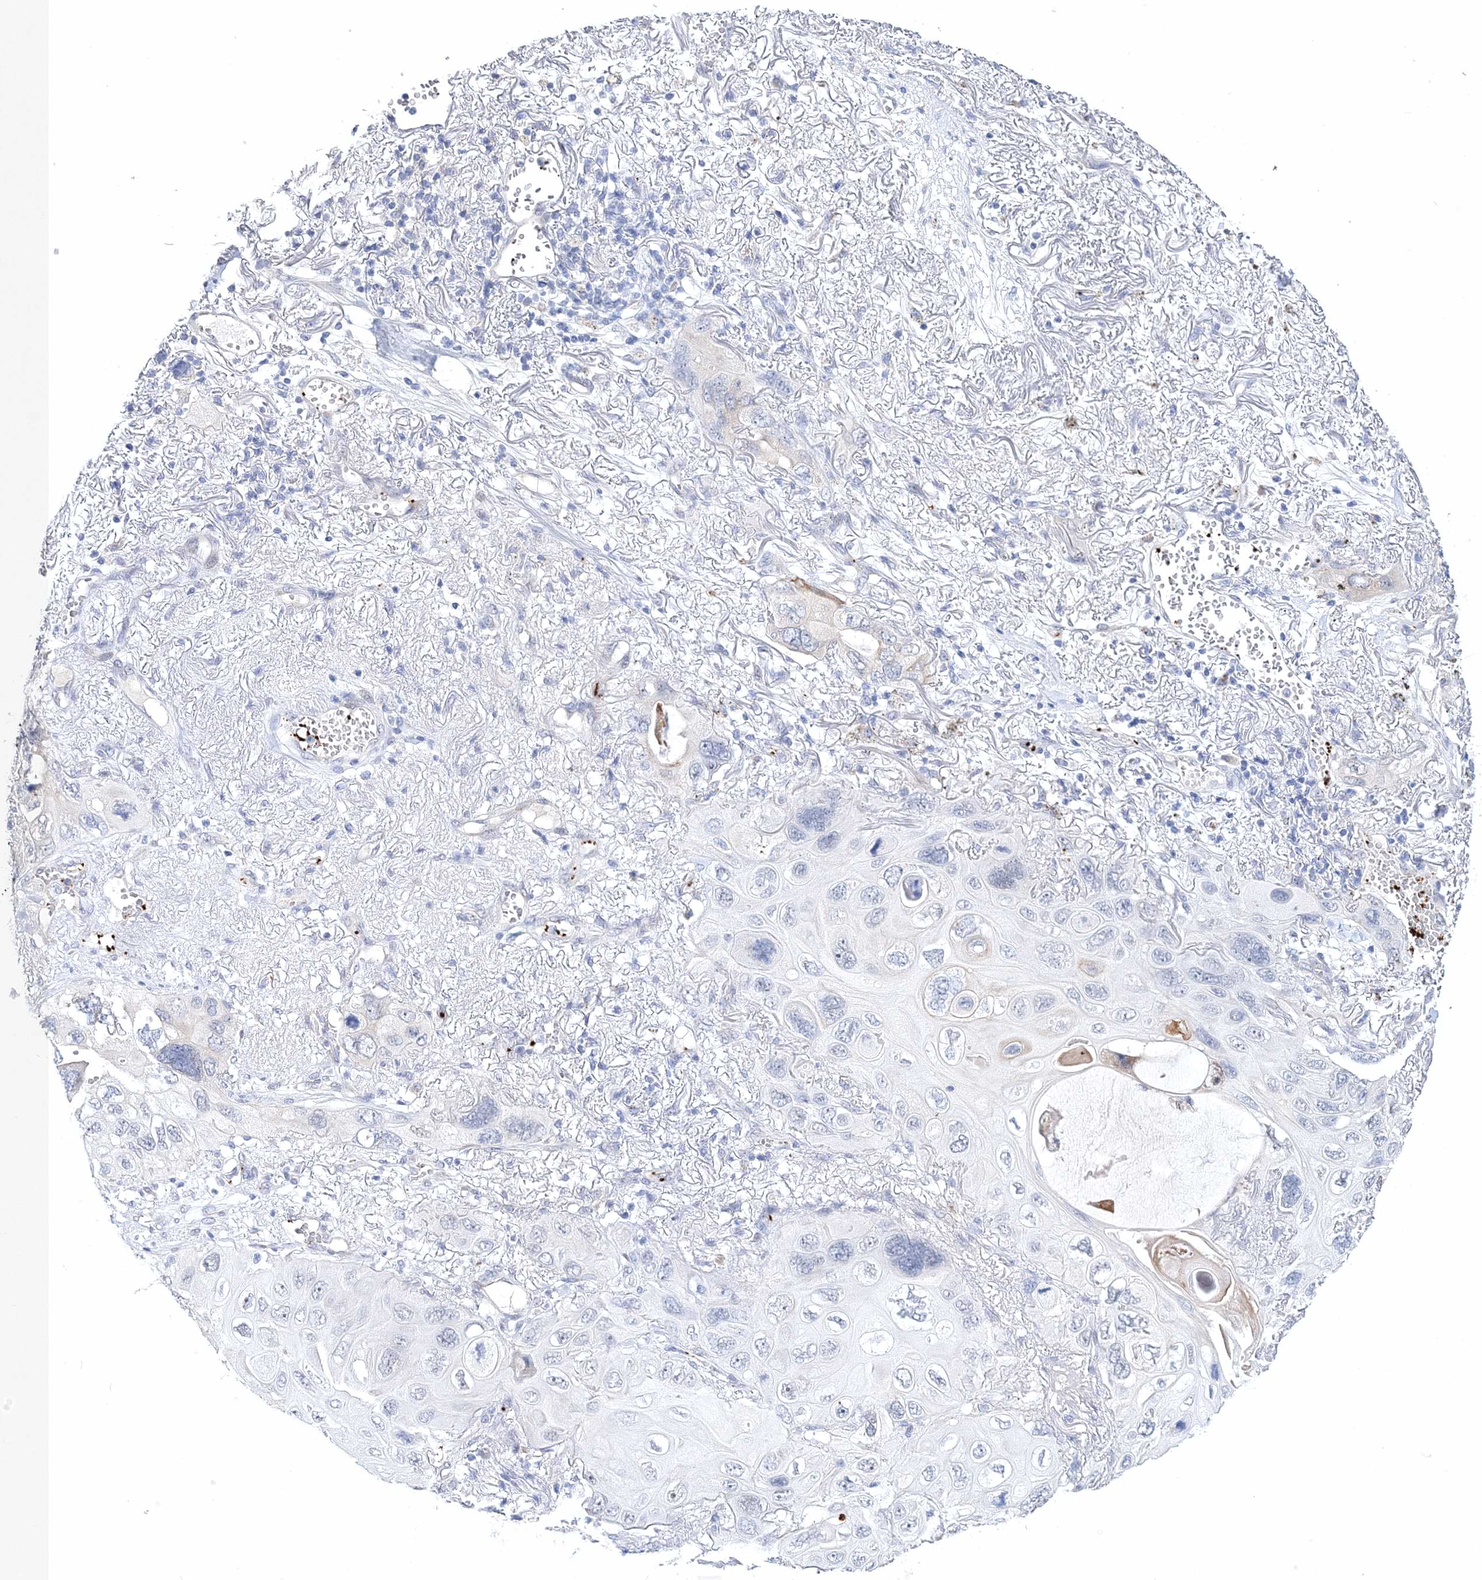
{"staining": {"intensity": "negative", "quantity": "none", "location": "none"}, "tissue": "lung cancer", "cell_type": "Tumor cells", "image_type": "cancer", "snomed": [{"axis": "morphology", "description": "Squamous cell carcinoma, NOS"}, {"axis": "topography", "description": "Lung"}], "caption": "This is an immunohistochemistry image of lung cancer. There is no expression in tumor cells.", "gene": "MYOZ2", "patient": {"sex": "female", "age": 73}}